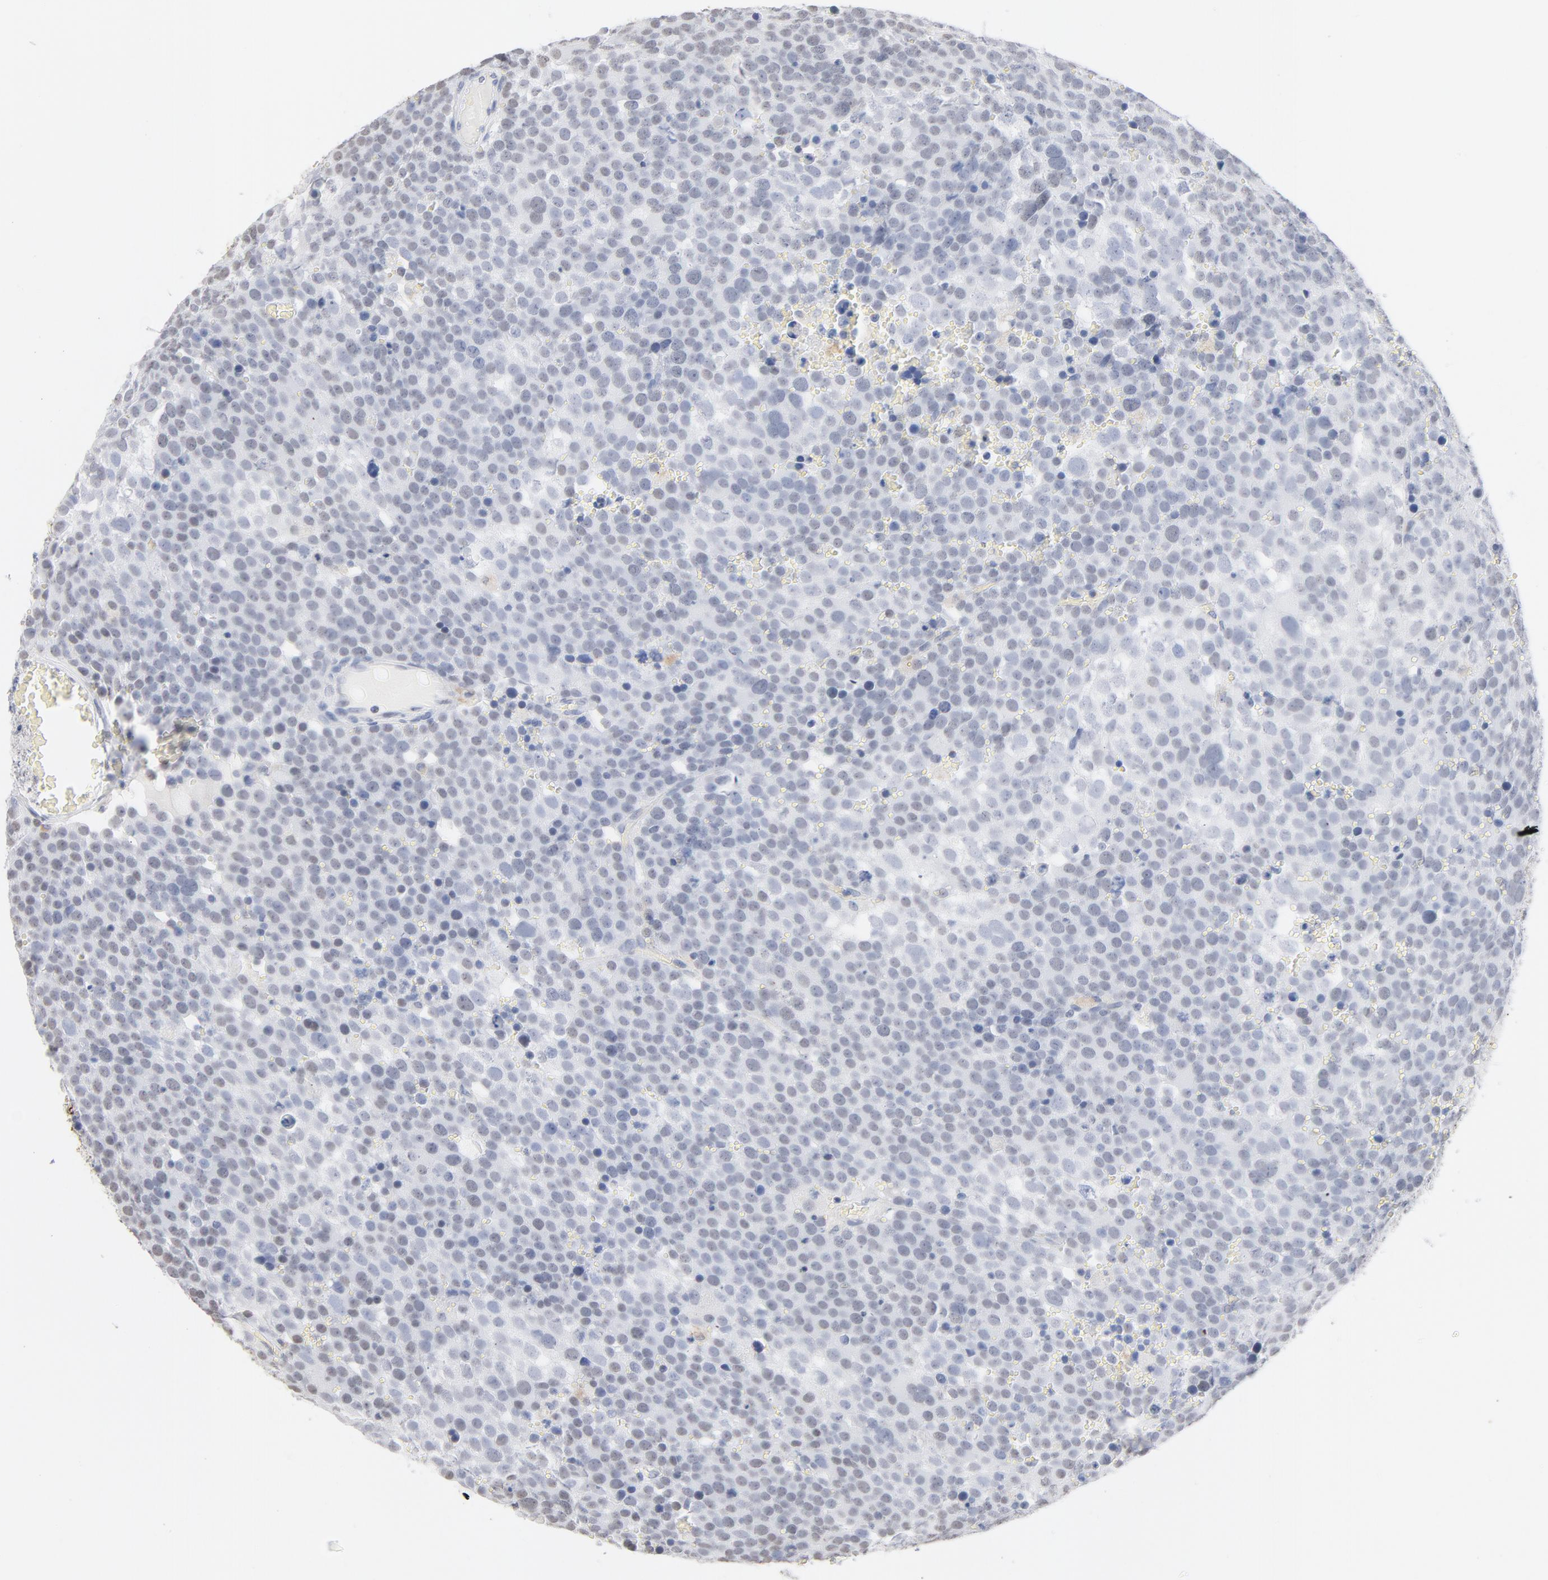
{"staining": {"intensity": "negative", "quantity": "none", "location": "none"}, "tissue": "testis cancer", "cell_type": "Tumor cells", "image_type": "cancer", "snomed": [{"axis": "morphology", "description": "Seminoma, NOS"}, {"axis": "topography", "description": "Testis"}], "caption": "The micrograph reveals no significant positivity in tumor cells of testis seminoma.", "gene": "LTBP2", "patient": {"sex": "male", "age": 71}}